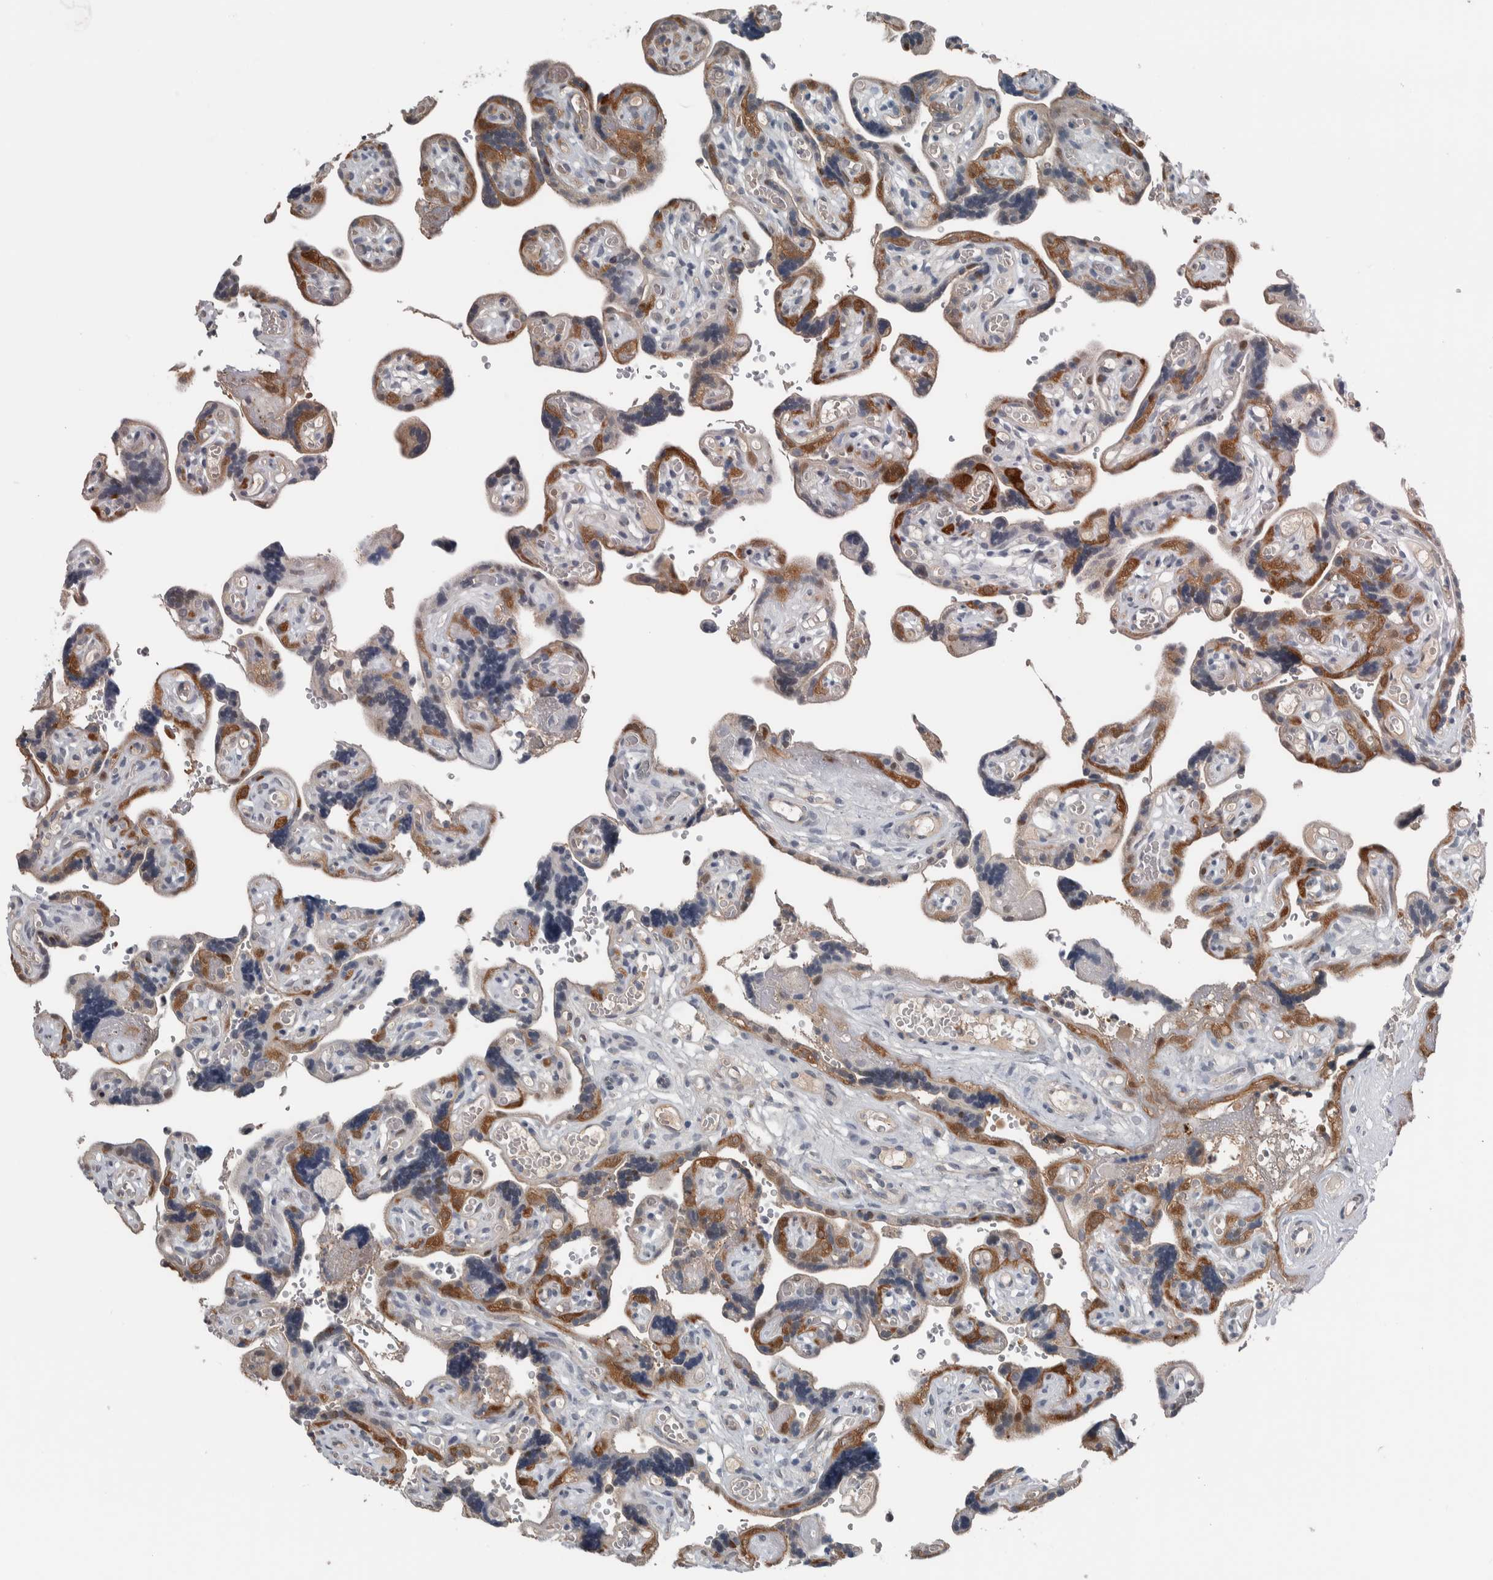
{"staining": {"intensity": "moderate", "quantity": "25%-75%", "location": "nuclear"}, "tissue": "placenta", "cell_type": "Decidual cells", "image_type": "normal", "snomed": [{"axis": "morphology", "description": "Normal tissue, NOS"}, {"axis": "topography", "description": "Placenta"}], "caption": "This is a histology image of immunohistochemistry staining of unremarkable placenta, which shows moderate expression in the nuclear of decidual cells.", "gene": "ALAD", "patient": {"sex": "female", "age": 30}}